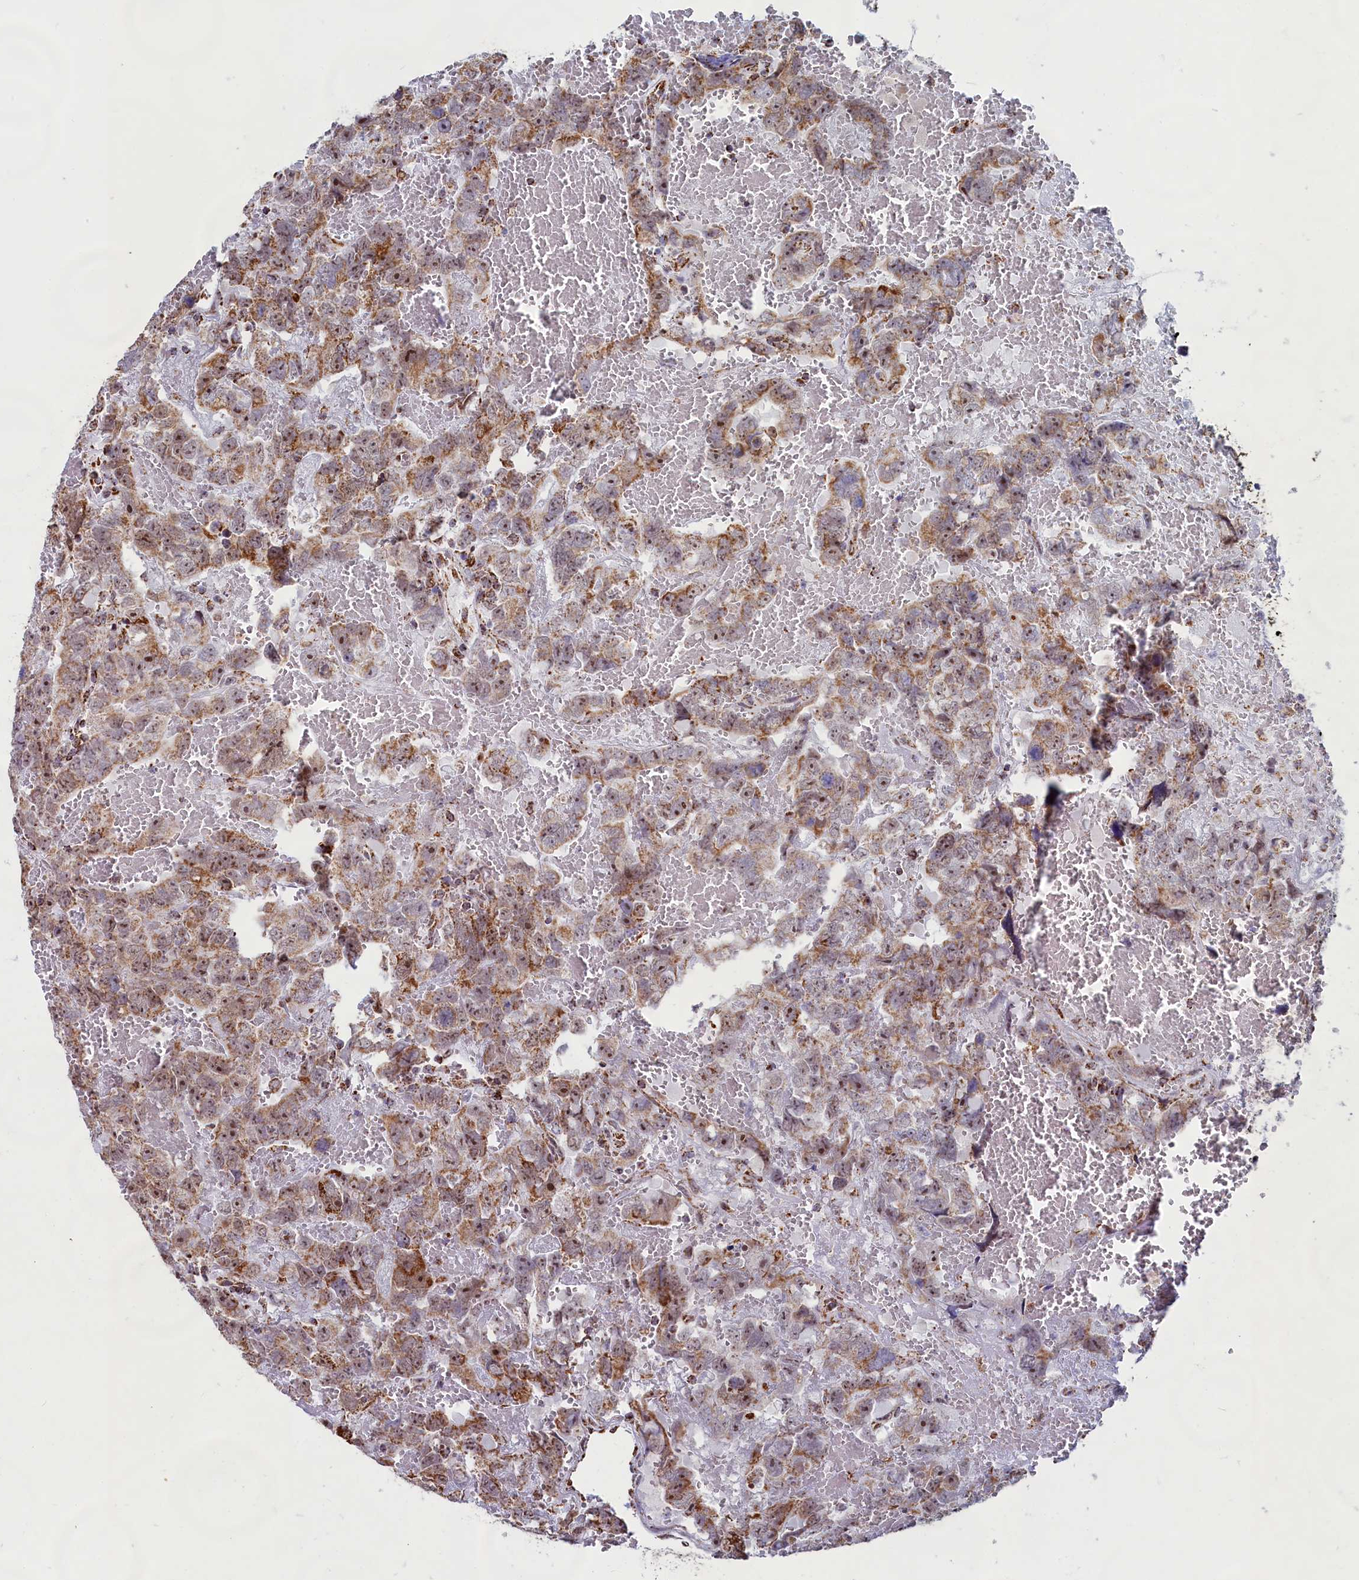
{"staining": {"intensity": "moderate", "quantity": ">75%", "location": "cytoplasmic/membranous"}, "tissue": "testis cancer", "cell_type": "Tumor cells", "image_type": "cancer", "snomed": [{"axis": "morphology", "description": "Carcinoma, Embryonal, NOS"}, {"axis": "topography", "description": "Testis"}], "caption": "Protein expression analysis of embryonal carcinoma (testis) shows moderate cytoplasmic/membranous staining in about >75% of tumor cells.", "gene": "C1D", "patient": {"sex": "male", "age": 45}}